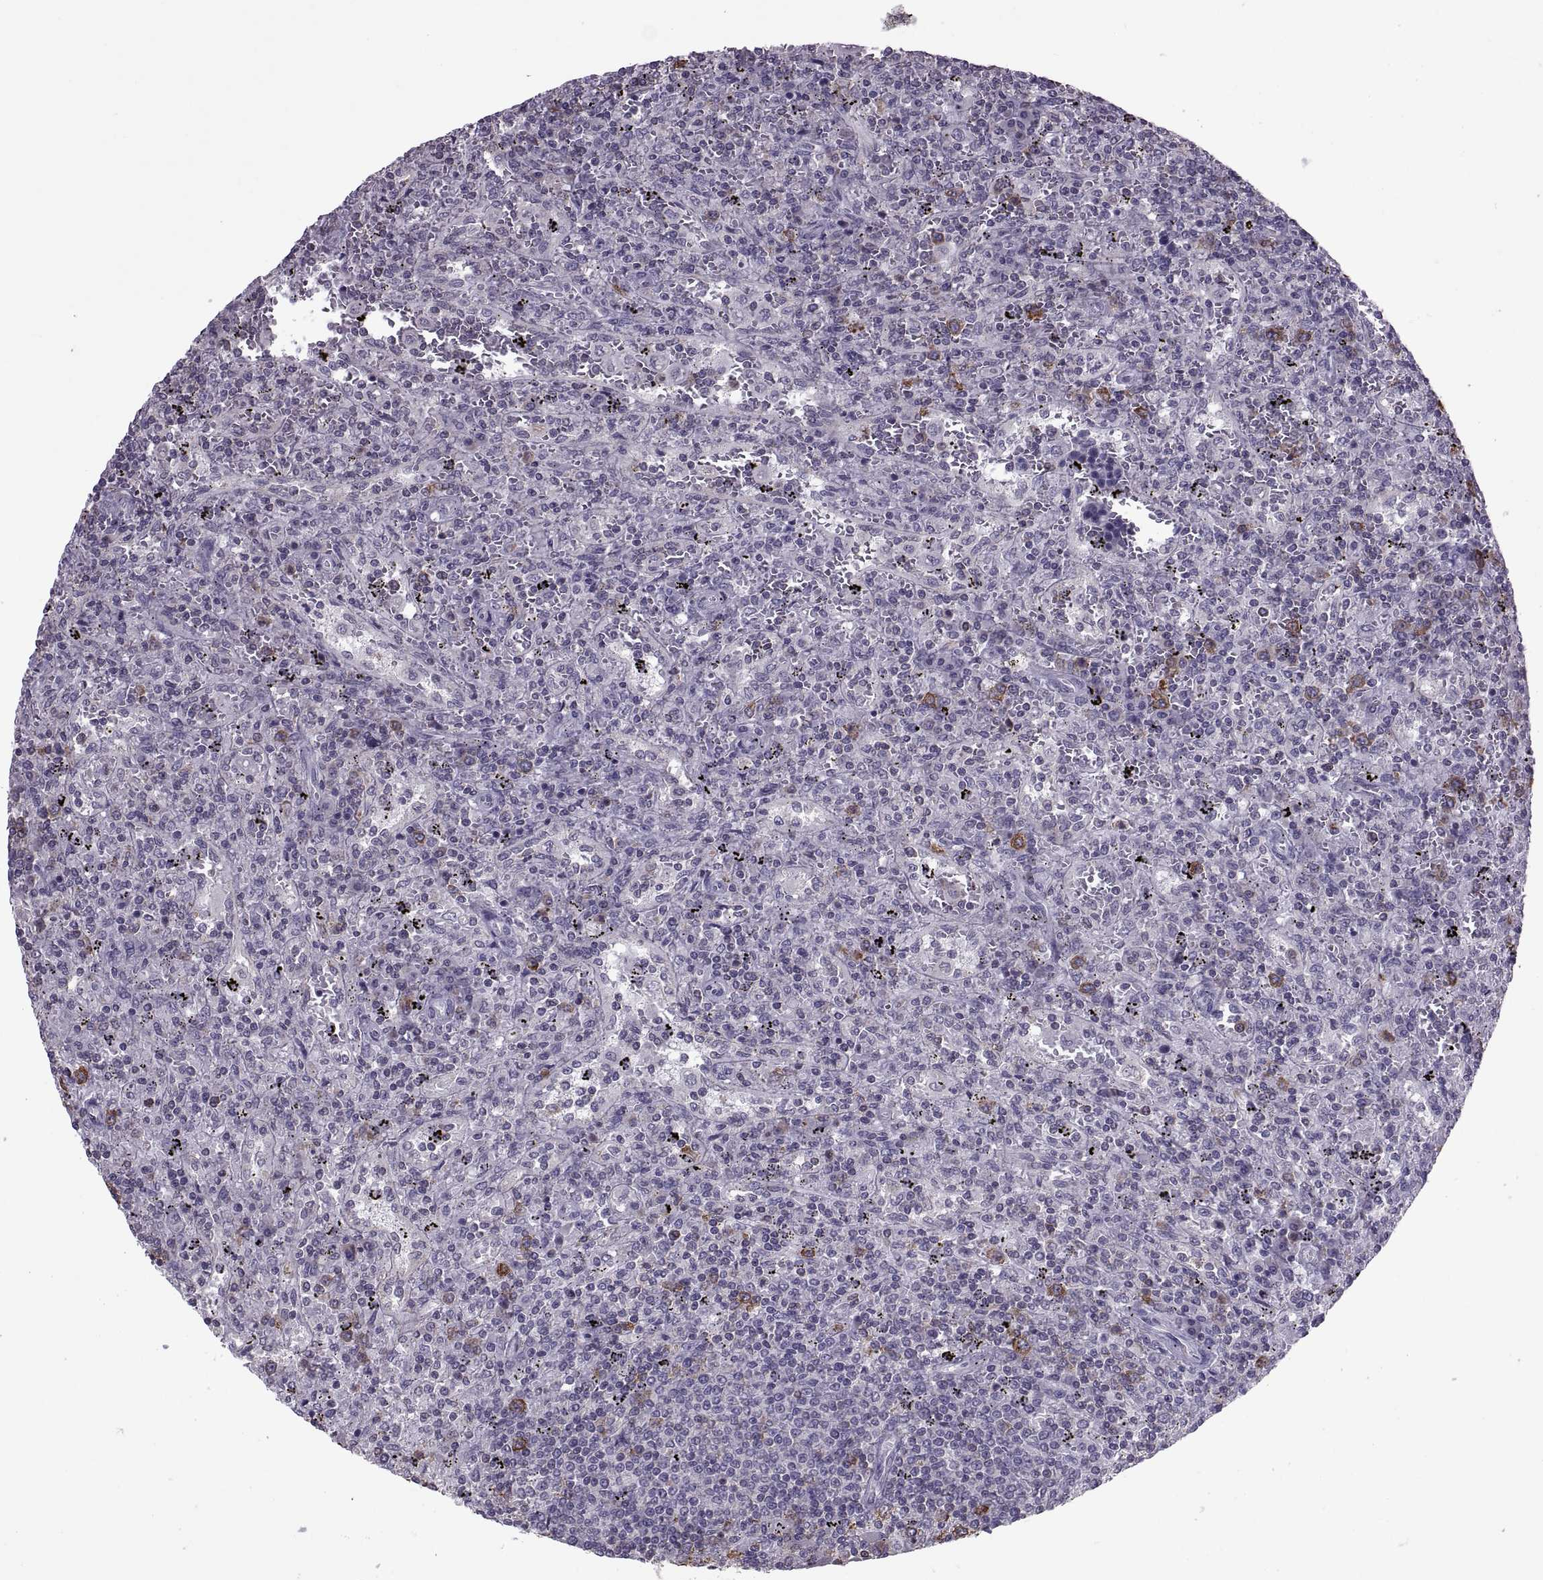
{"staining": {"intensity": "negative", "quantity": "none", "location": "none"}, "tissue": "lymphoma", "cell_type": "Tumor cells", "image_type": "cancer", "snomed": [{"axis": "morphology", "description": "Malignant lymphoma, non-Hodgkin's type, Low grade"}, {"axis": "topography", "description": "Spleen"}], "caption": "Tumor cells show no significant protein expression in lymphoma.", "gene": "PABPC1", "patient": {"sex": "male", "age": 62}}